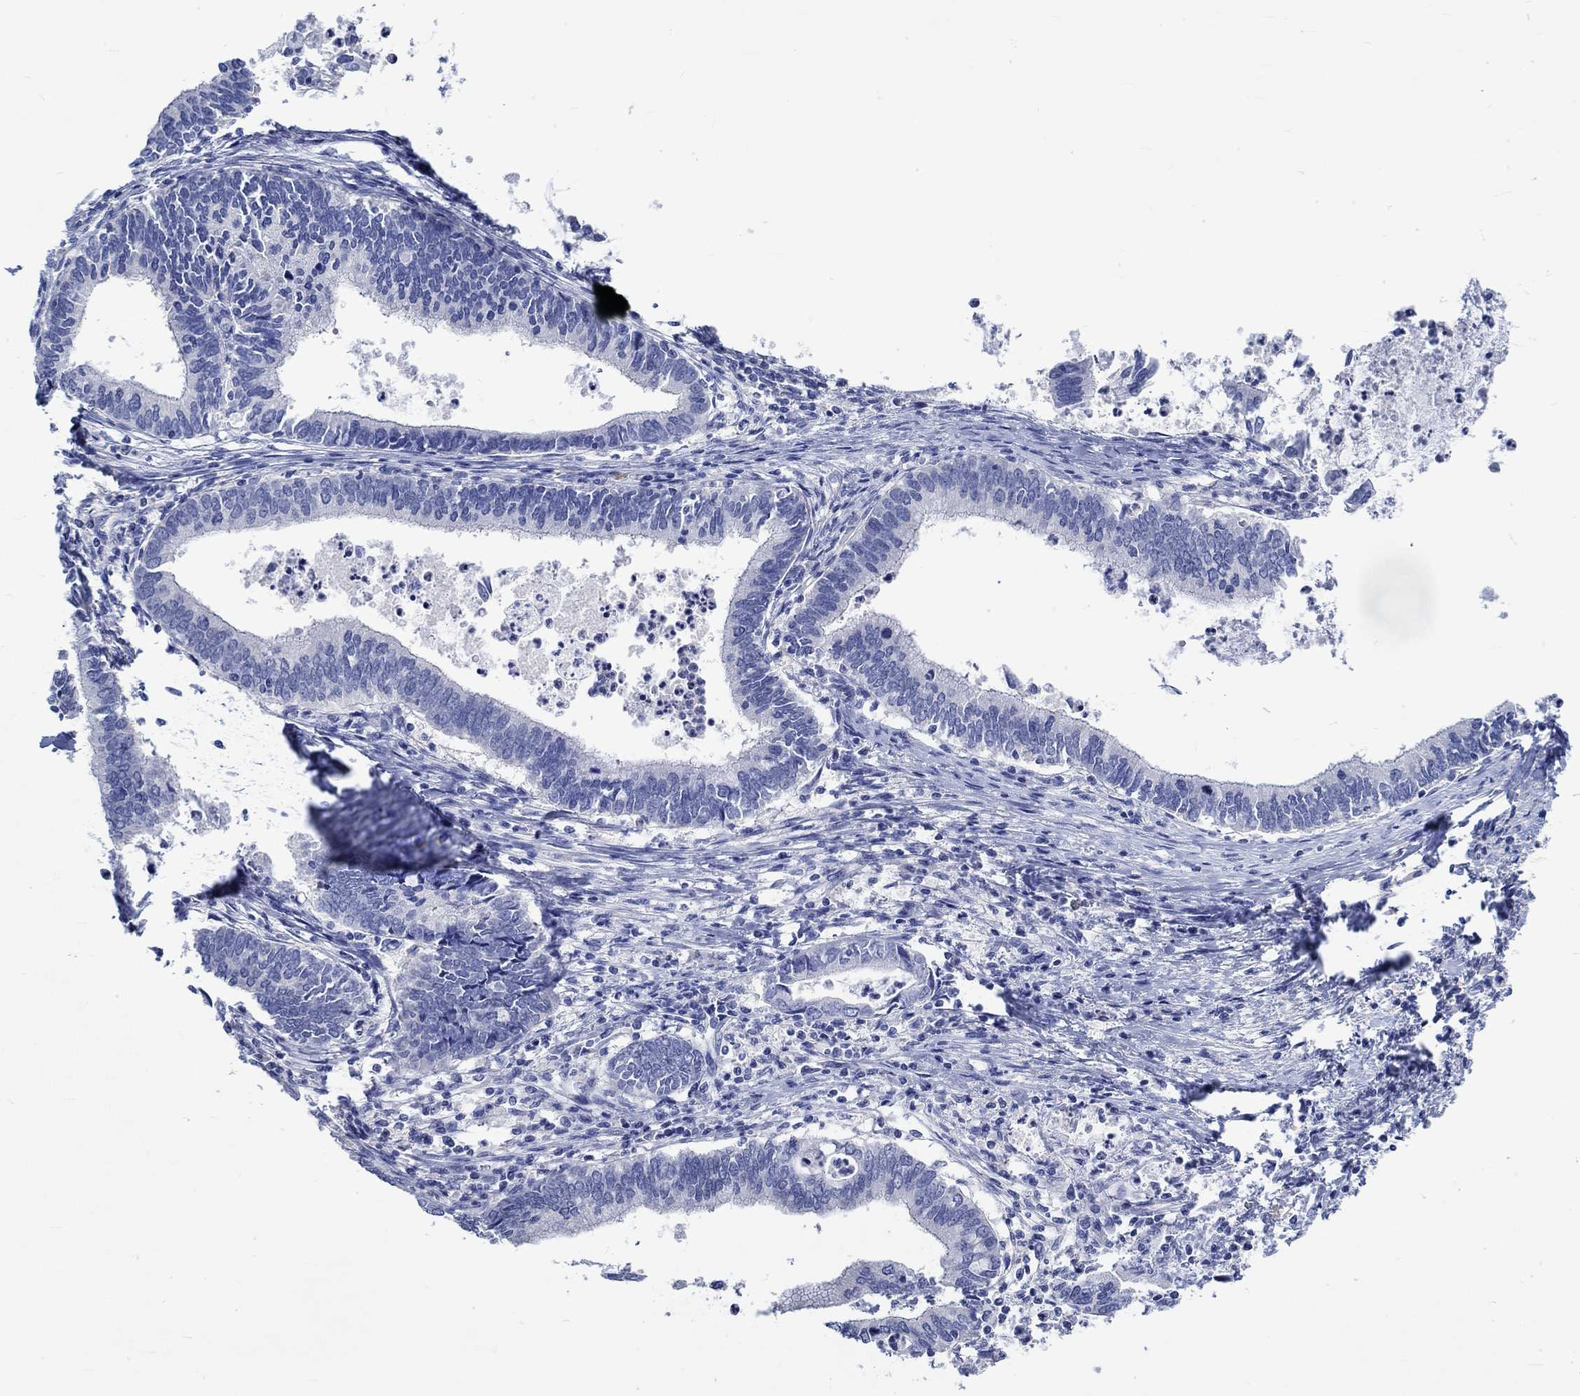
{"staining": {"intensity": "negative", "quantity": "none", "location": "none"}, "tissue": "cervical cancer", "cell_type": "Tumor cells", "image_type": "cancer", "snomed": [{"axis": "morphology", "description": "Adenocarcinoma, NOS"}, {"axis": "topography", "description": "Cervix"}], "caption": "An IHC histopathology image of cervical cancer is shown. There is no staining in tumor cells of cervical cancer. Nuclei are stained in blue.", "gene": "KCNA1", "patient": {"sex": "female", "age": 42}}